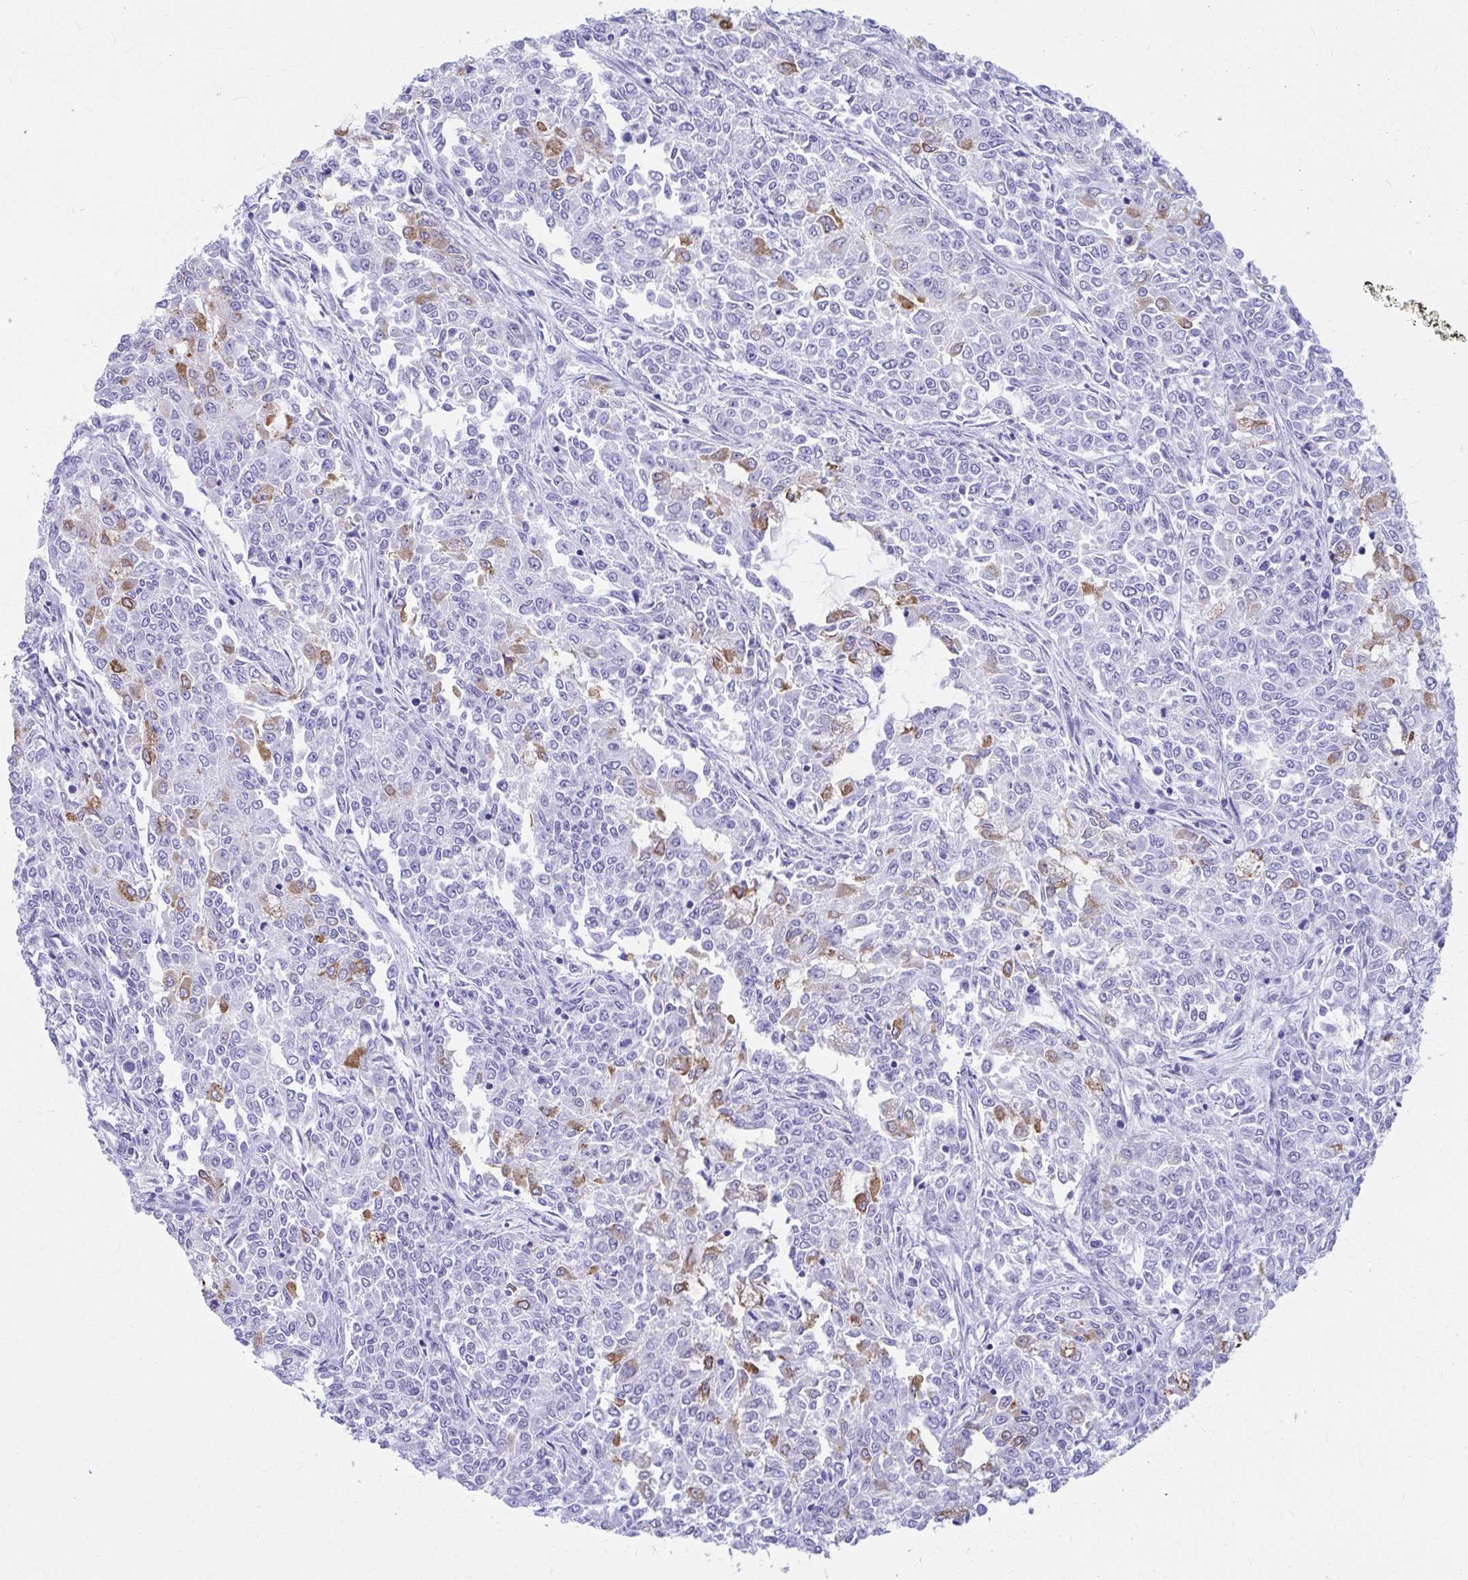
{"staining": {"intensity": "moderate", "quantity": "<25%", "location": "cytoplasmic/membranous"}, "tissue": "endometrial cancer", "cell_type": "Tumor cells", "image_type": "cancer", "snomed": [{"axis": "morphology", "description": "Adenocarcinoma, NOS"}, {"axis": "topography", "description": "Endometrium"}], "caption": "A brown stain labels moderate cytoplasmic/membranous expression of a protein in human endometrial adenocarcinoma tumor cells.", "gene": "NSG2", "patient": {"sex": "female", "age": 50}}